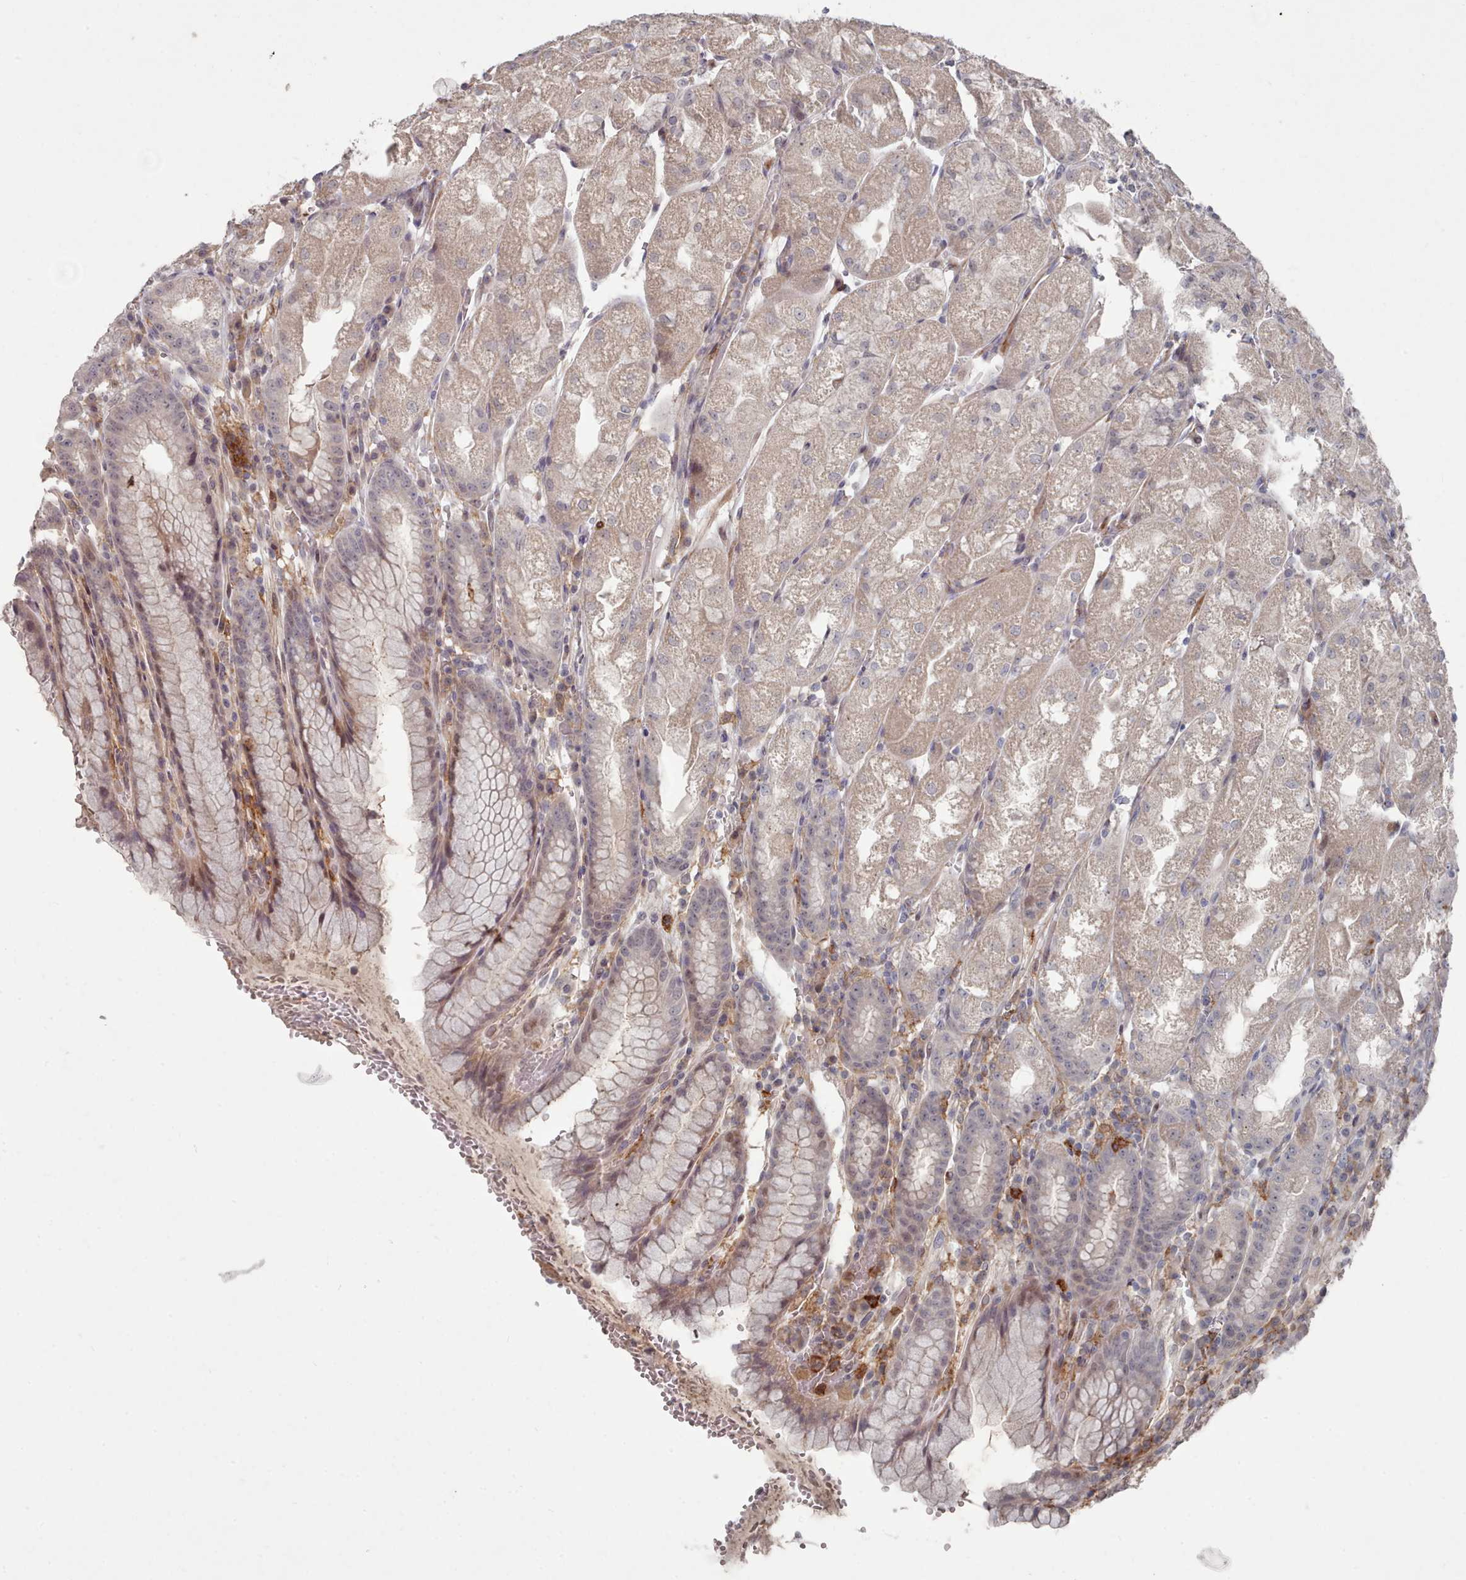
{"staining": {"intensity": "weak", "quantity": ">75%", "location": "cytoplasmic/membranous"}, "tissue": "stomach", "cell_type": "Glandular cells", "image_type": "normal", "snomed": [{"axis": "morphology", "description": "Normal tissue, NOS"}, {"axis": "topography", "description": "Stomach, upper"}], "caption": "Protein staining of unremarkable stomach reveals weak cytoplasmic/membranous staining in approximately >75% of glandular cells.", "gene": "COL8A2", "patient": {"sex": "male", "age": 52}}